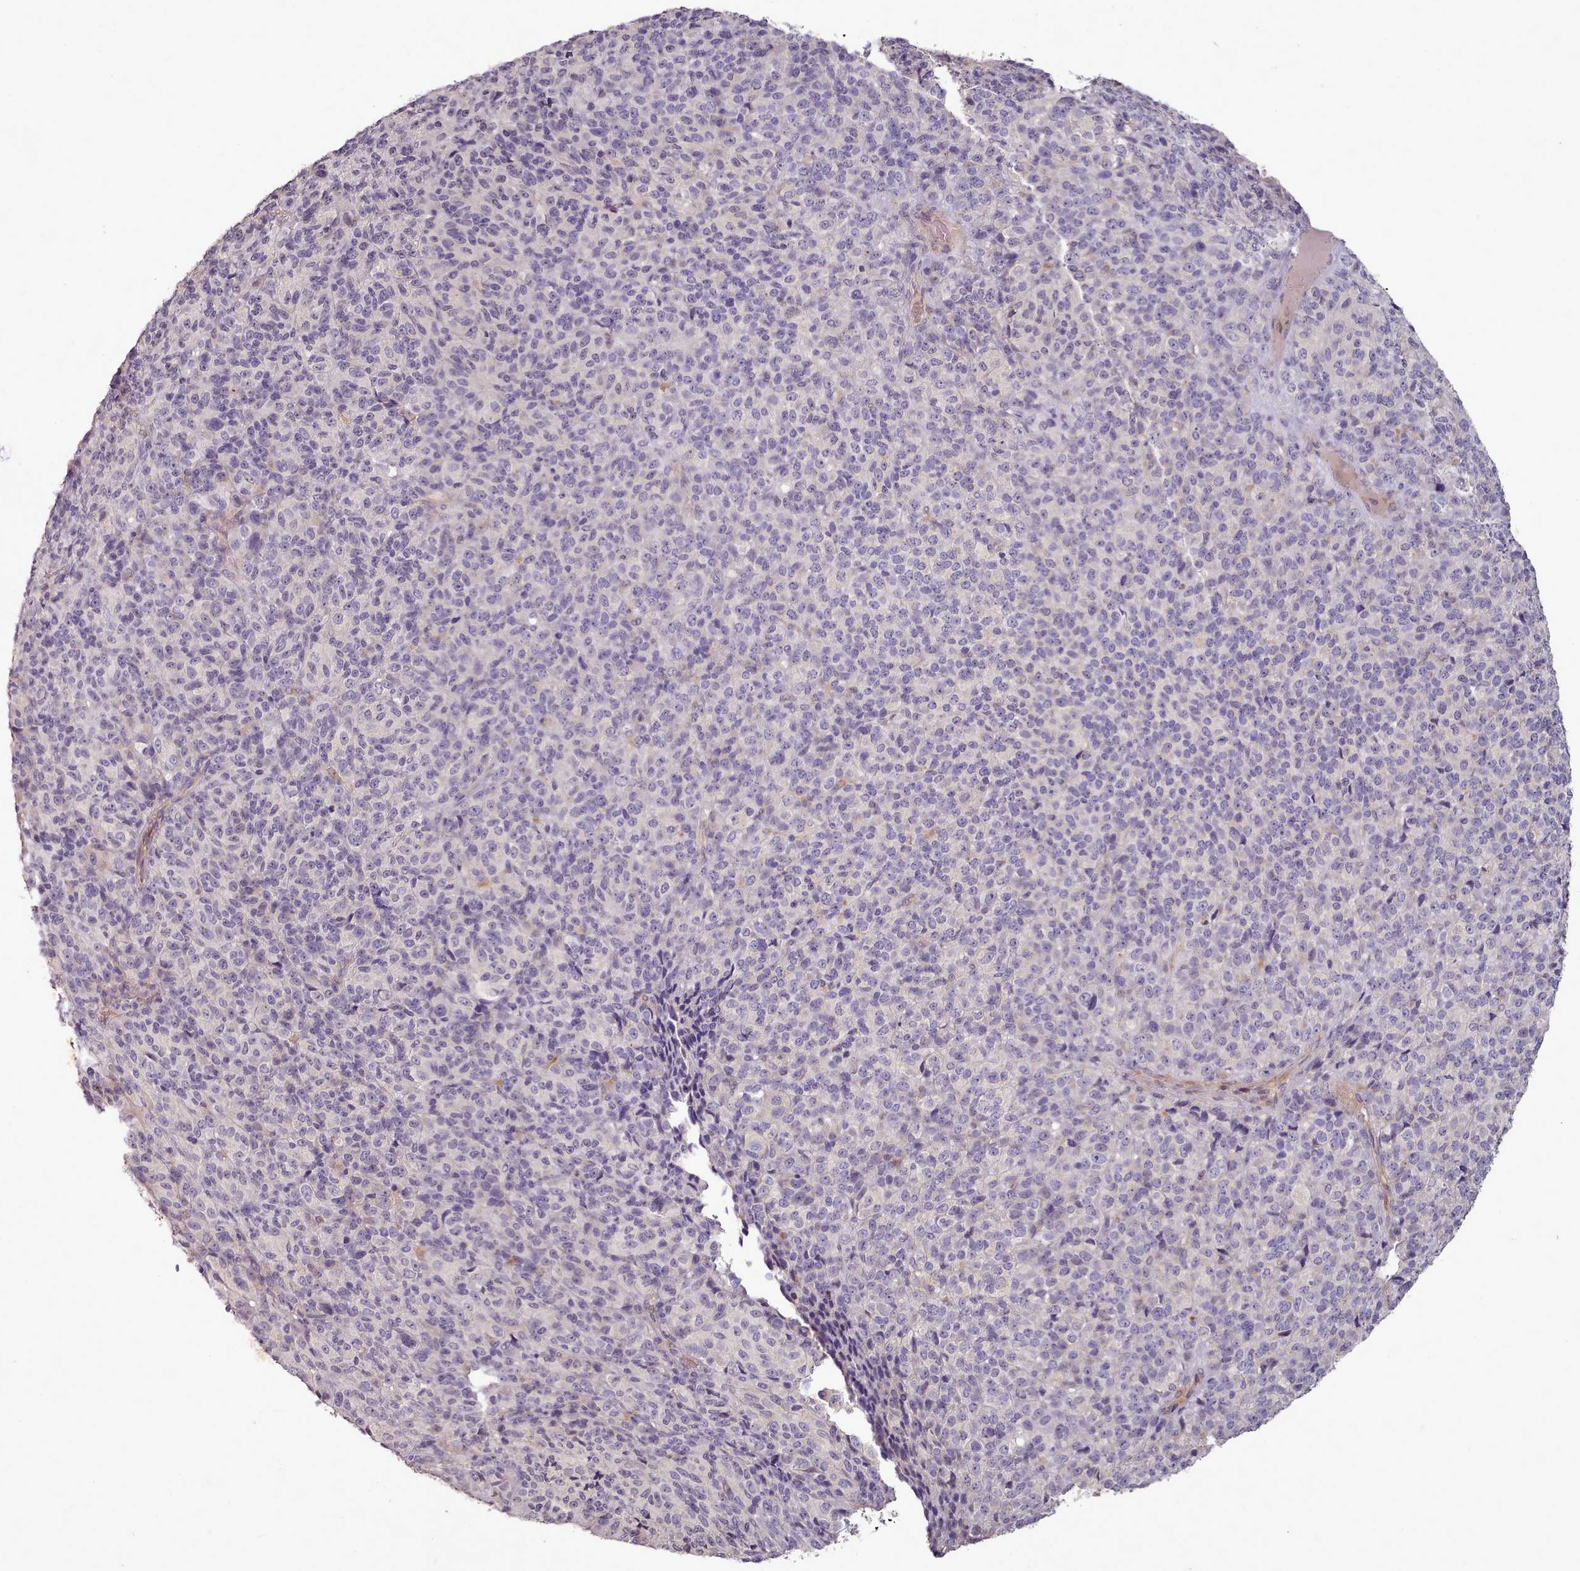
{"staining": {"intensity": "negative", "quantity": "none", "location": "none"}, "tissue": "melanoma", "cell_type": "Tumor cells", "image_type": "cancer", "snomed": [{"axis": "morphology", "description": "Malignant melanoma, Metastatic site"}, {"axis": "topography", "description": "Brain"}], "caption": "Photomicrograph shows no significant protein staining in tumor cells of malignant melanoma (metastatic site). (Immunohistochemistry, brightfield microscopy, high magnification).", "gene": "C1QTNF5", "patient": {"sex": "female", "age": 56}}